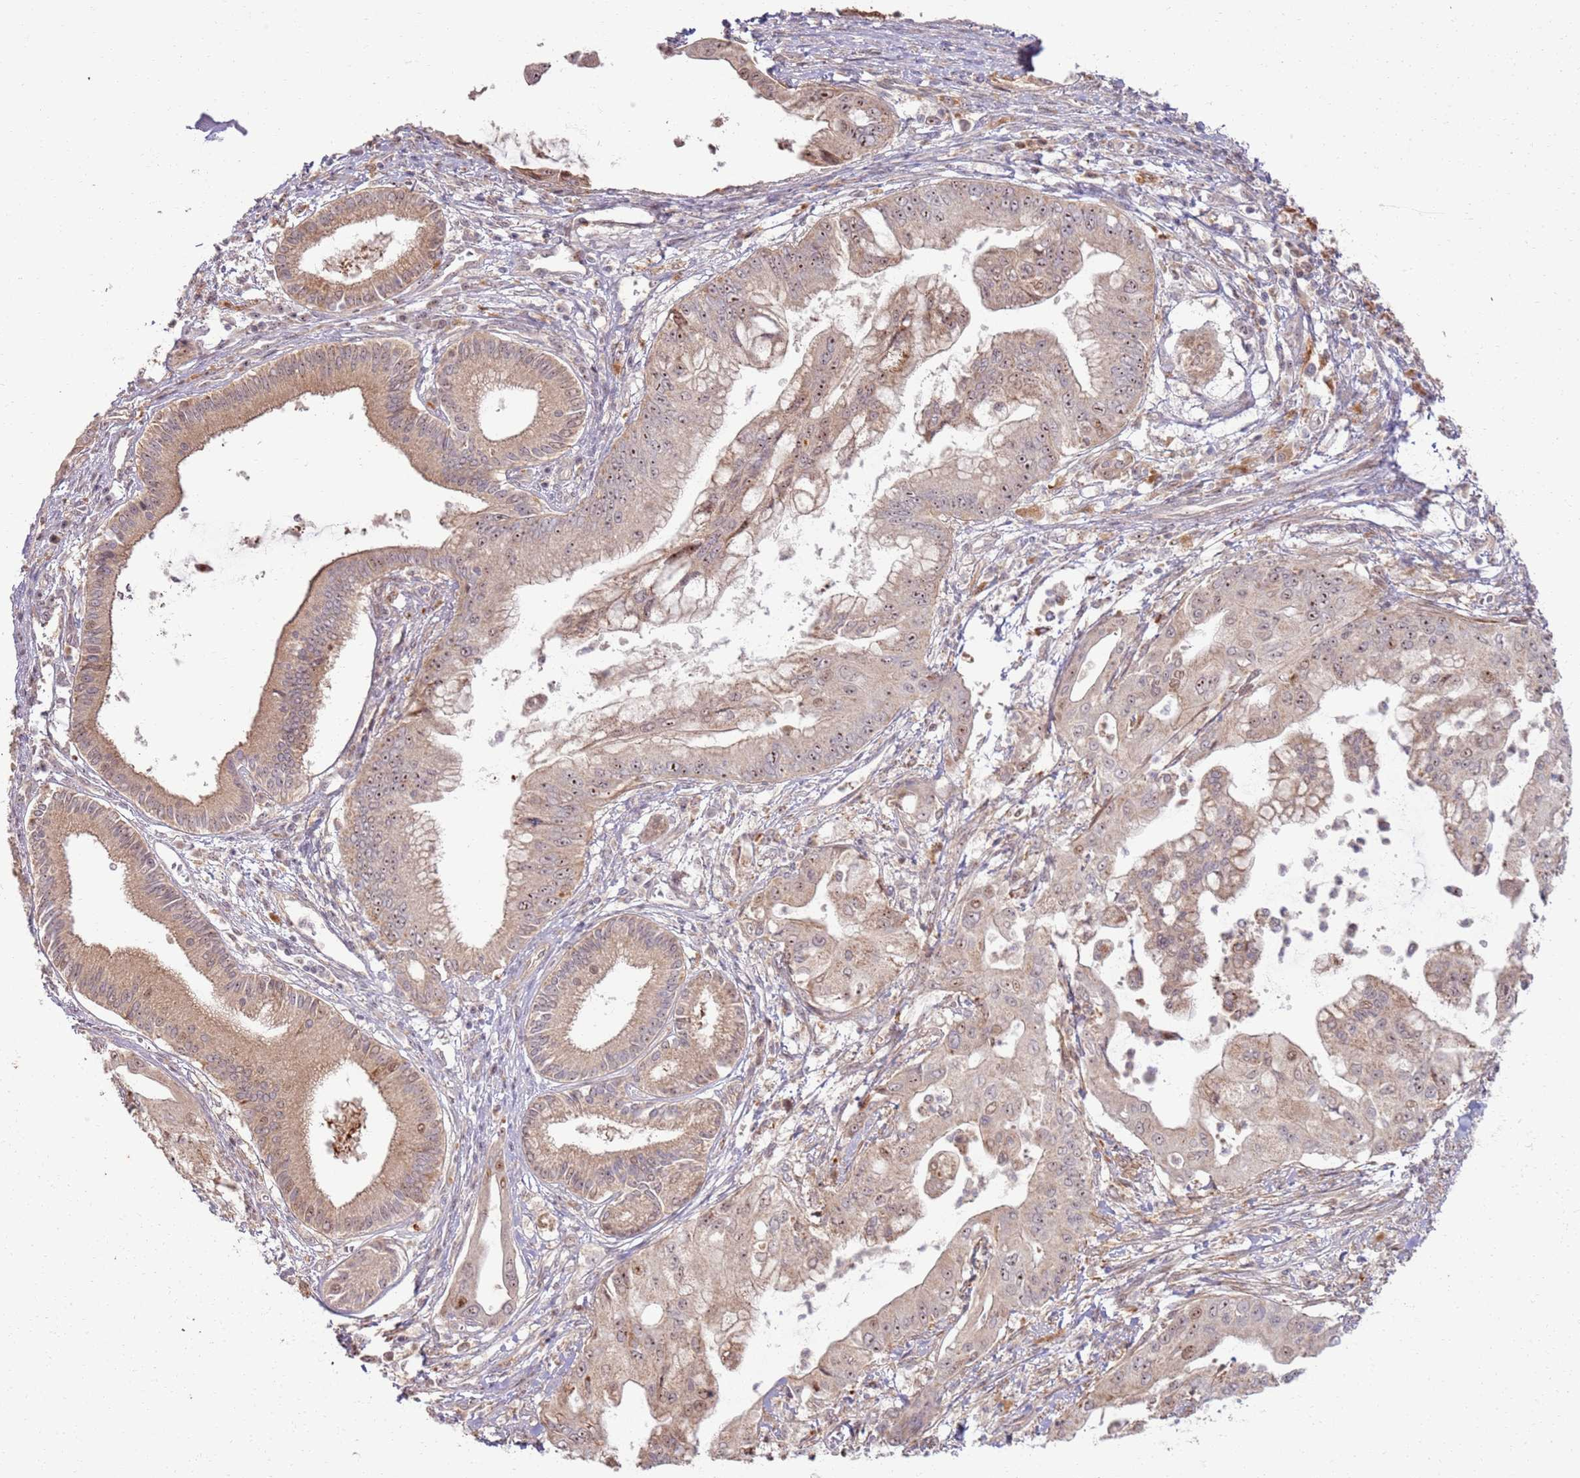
{"staining": {"intensity": "moderate", "quantity": ">75%", "location": "cytoplasmic/membranous,nuclear"}, "tissue": "pancreatic cancer", "cell_type": "Tumor cells", "image_type": "cancer", "snomed": [{"axis": "morphology", "description": "Adenocarcinoma, NOS"}, {"axis": "topography", "description": "Pancreas"}], "caption": "Immunohistochemistry (IHC) staining of pancreatic cancer (adenocarcinoma), which displays medium levels of moderate cytoplasmic/membranous and nuclear positivity in about >75% of tumor cells indicating moderate cytoplasmic/membranous and nuclear protein positivity. The staining was performed using DAB (3,3'-diaminobenzidine) (brown) for protein detection and nuclei were counterstained in hematoxylin (blue).", "gene": "CNPY1", "patient": {"sex": "male", "age": 46}}